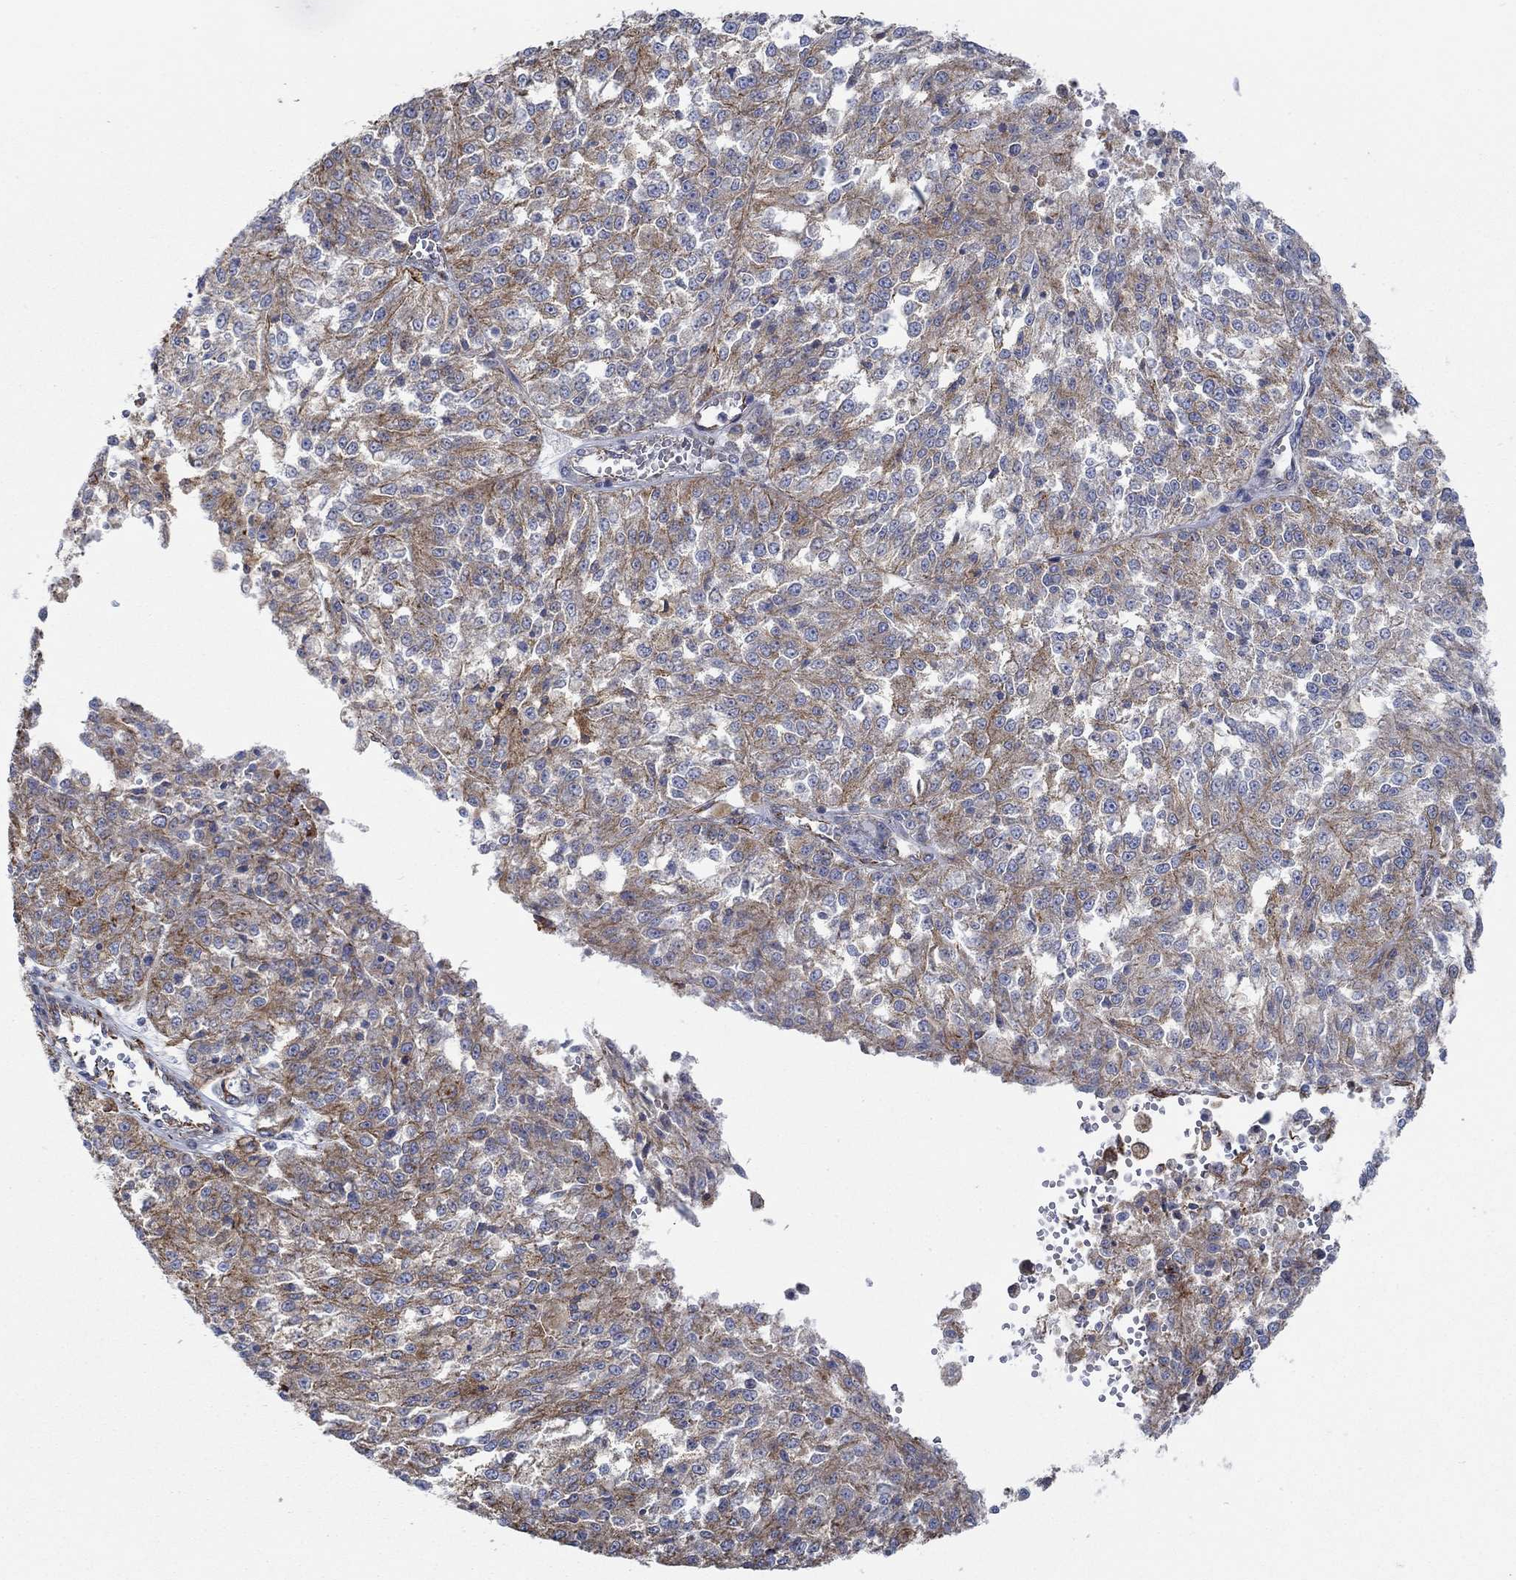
{"staining": {"intensity": "strong", "quantity": "<25%", "location": "cytoplasmic/membranous"}, "tissue": "melanoma", "cell_type": "Tumor cells", "image_type": "cancer", "snomed": [{"axis": "morphology", "description": "Malignant melanoma, Metastatic site"}, {"axis": "topography", "description": "Lymph node"}], "caption": "Immunohistochemical staining of human melanoma demonstrates strong cytoplasmic/membranous protein positivity in approximately <25% of tumor cells.", "gene": "STC2", "patient": {"sex": "female", "age": 64}}